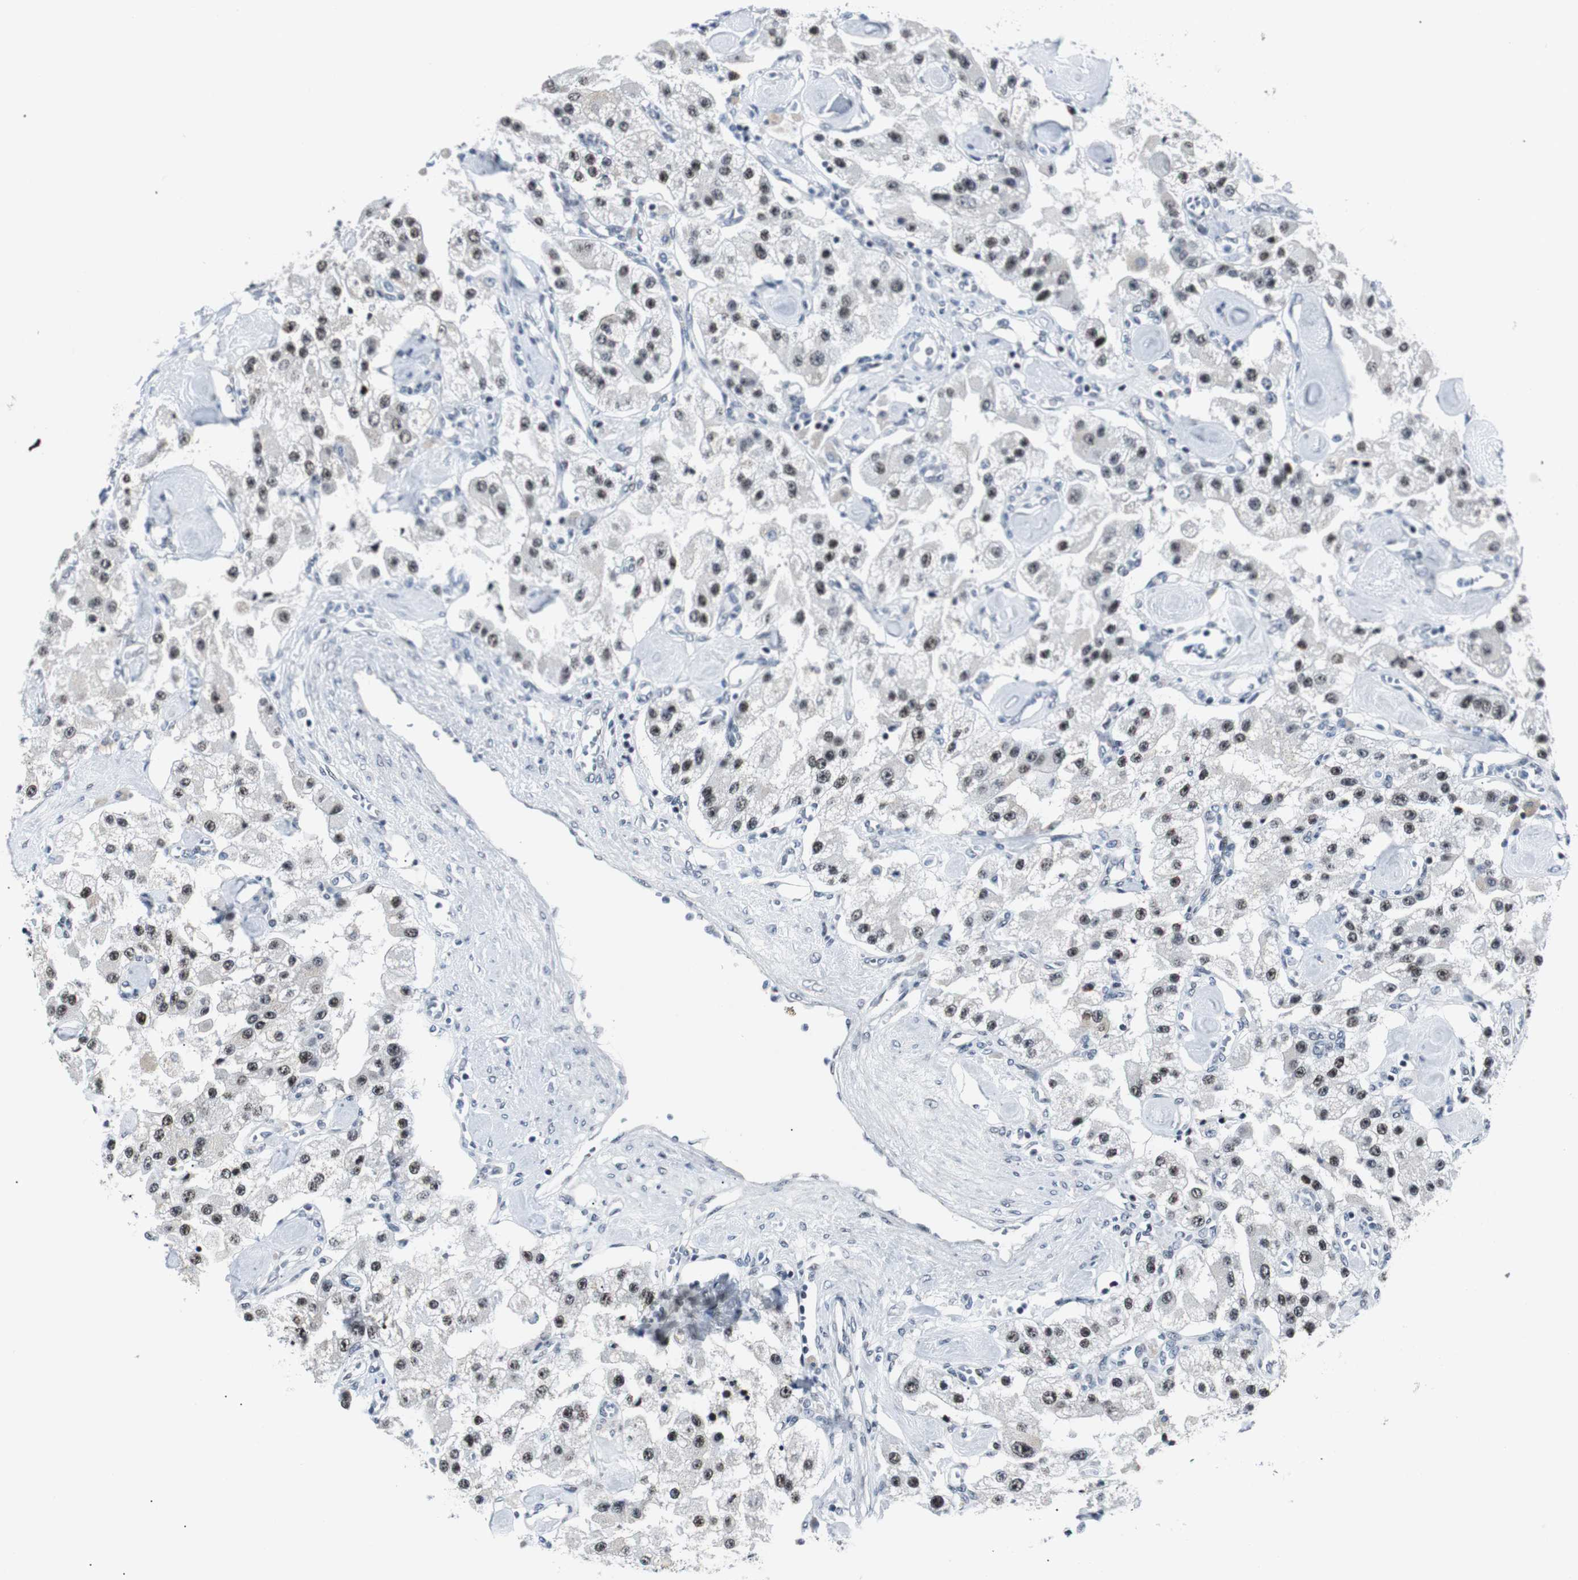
{"staining": {"intensity": "weak", "quantity": ">75%", "location": "nuclear"}, "tissue": "carcinoid", "cell_type": "Tumor cells", "image_type": "cancer", "snomed": [{"axis": "morphology", "description": "Carcinoid, malignant, NOS"}, {"axis": "topography", "description": "Pancreas"}], "caption": "Carcinoid (malignant) was stained to show a protein in brown. There is low levels of weak nuclear expression in approximately >75% of tumor cells.", "gene": "MTA1", "patient": {"sex": "male", "age": 41}}